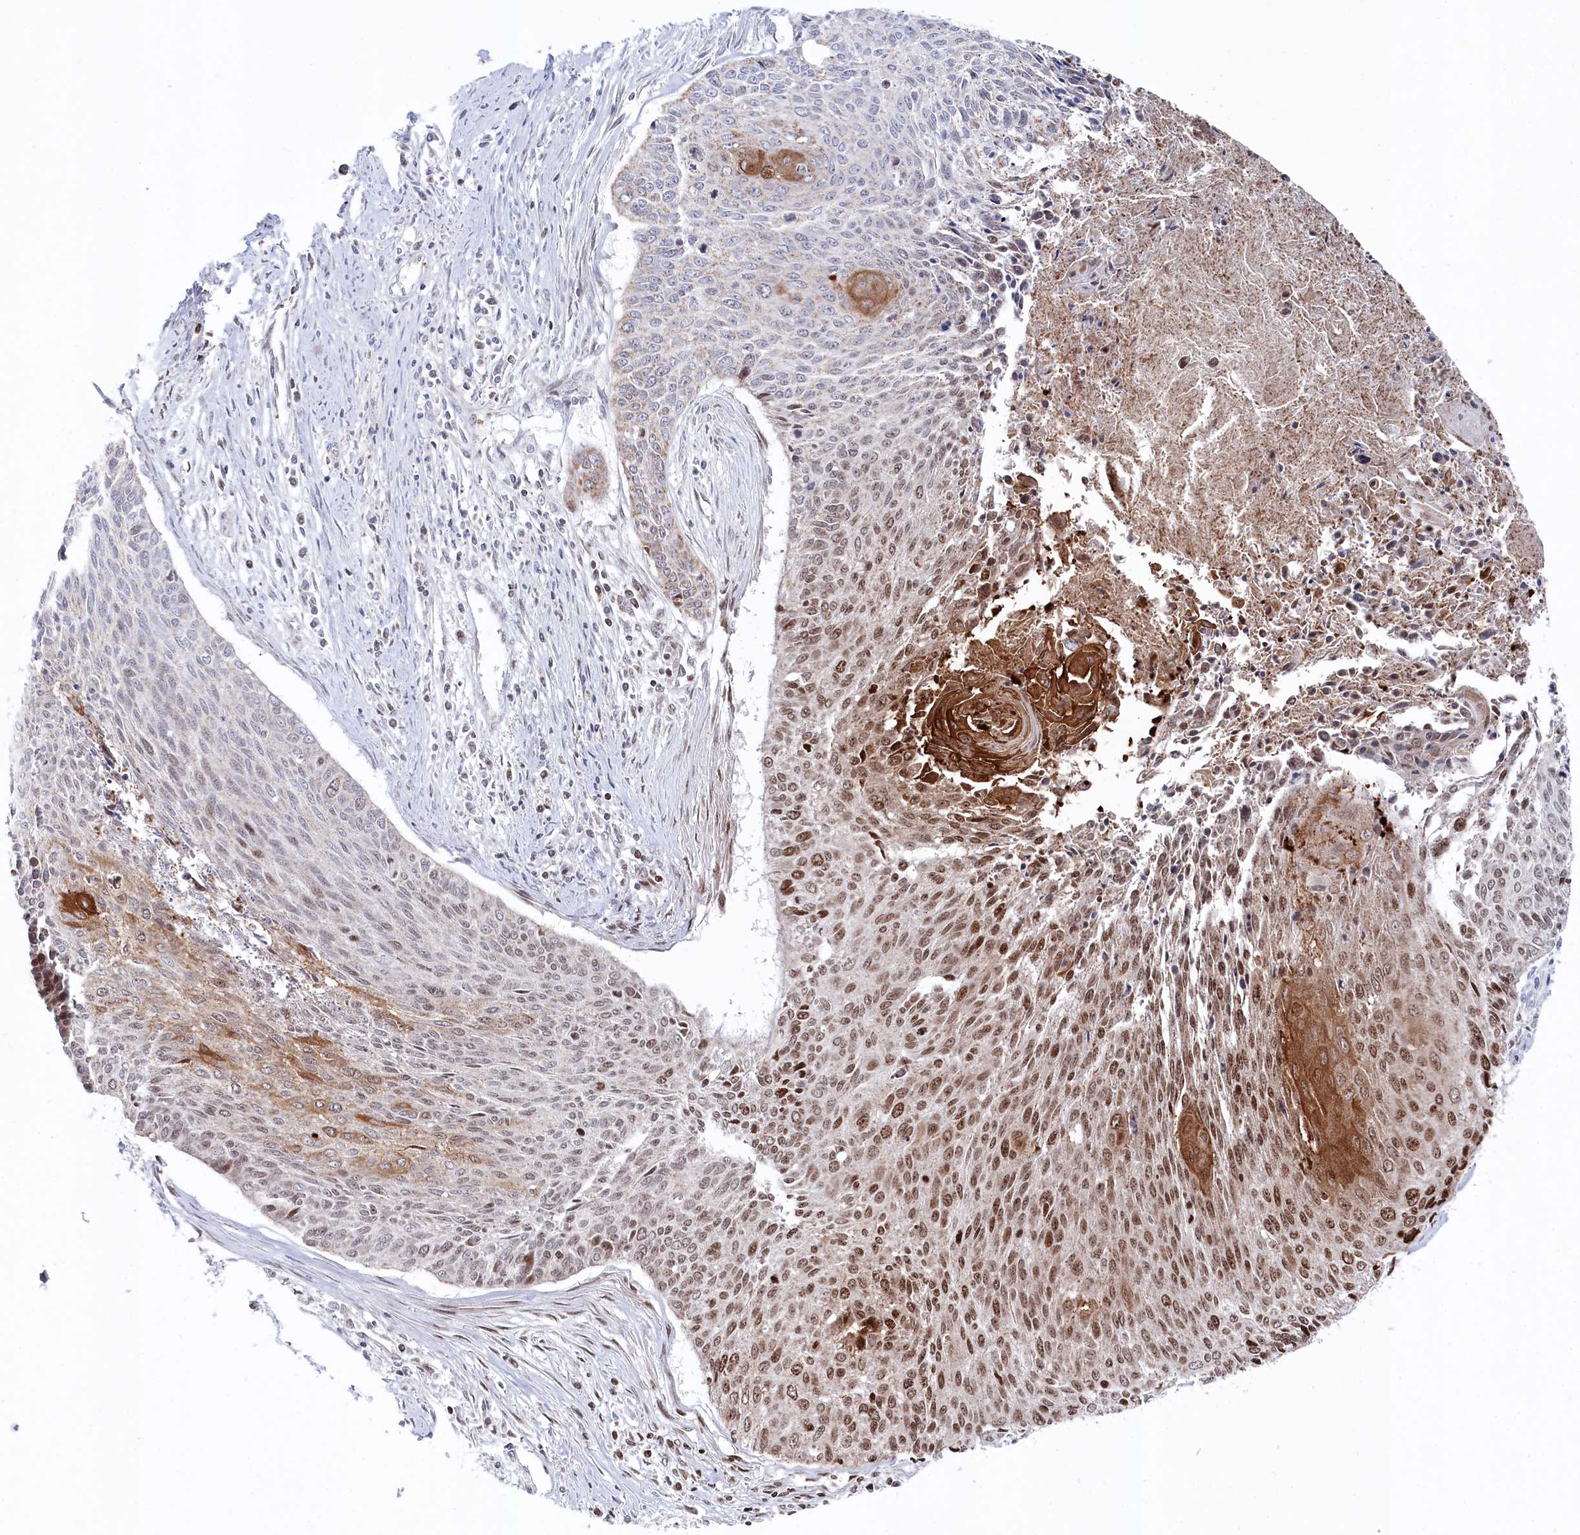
{"staining": {"intensity": "moderate", "quantity": "25%-75%", "location": "cytoplasmic/membranous,nuclear"}, "tissue": "cervical cancer", "cell_type": "Tumor cells", "image_type": "cancer", "snomed": [{"axis": "morphology", "description": "Squamous cell carcinoma, NOS"}, {"axis": "topography", "description": "Cervix"}], "caption": "Immunohistochemistry (IHC) (DAB (3,3'-diaminobenzidine)) staining of cervical squamous cell carcinoma reveals moderate cytoplasmic/membranous and nuclear protein positivity in about 25%-75% of tumor cells. The staining was performed using DAB to visualize the protein expression in brown, while the nuclei were stained in blue with hematoxylin (Magnification: 20x).", "gene": "GLS2", "patient": {"sex": "female", "age": 55}}